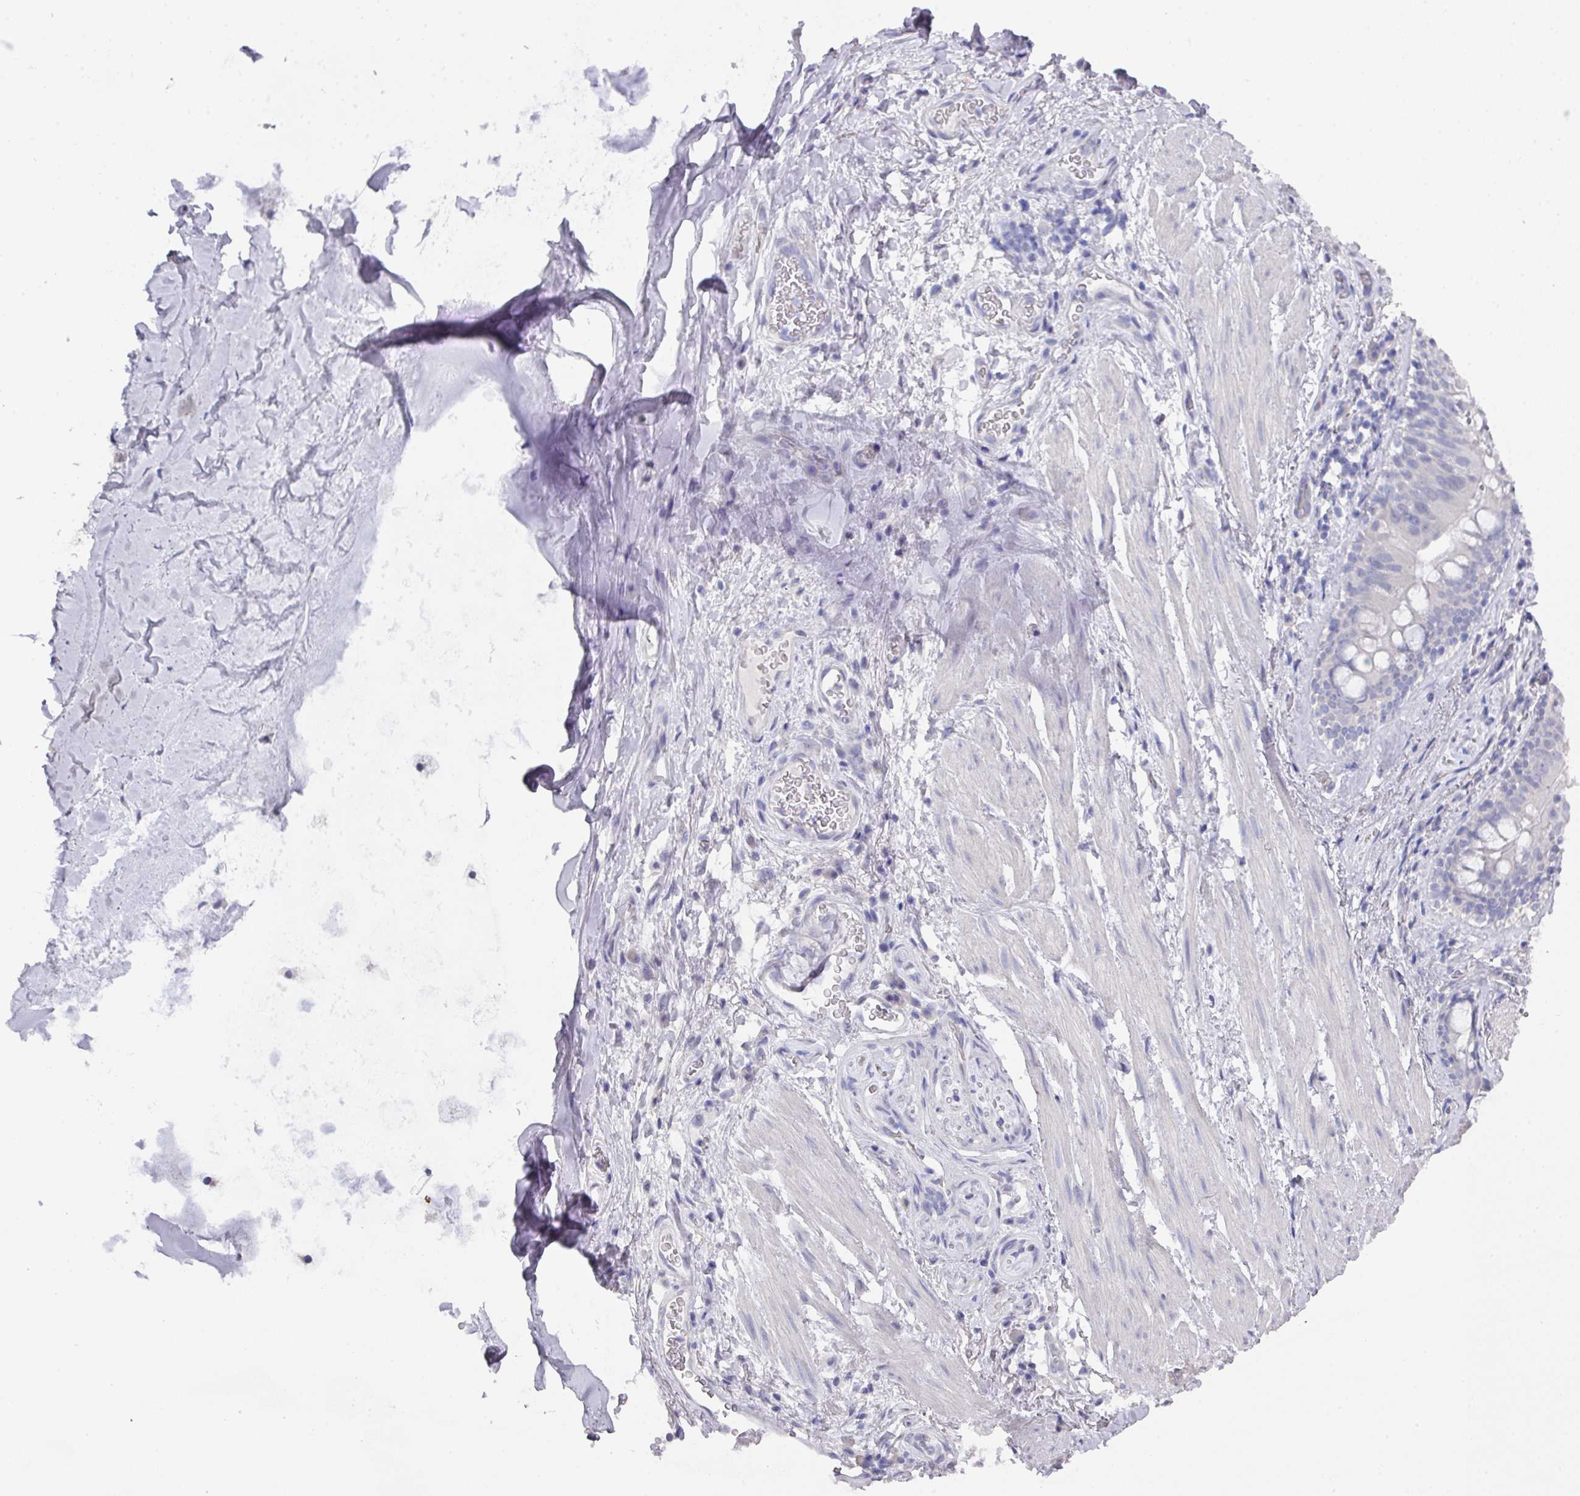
{"staining": {"intensity": "negative", "quantity": "none", "location": "none"}, "tissue": "adipose tissue", "cell_type": "Adipocytes", "image_type": "normal", "snomed": [{"axis": "morphology", "description": "Normal tissue, NOS"}, {"axis": "topography", "description": "Cartilage tissue"}, {"axis": "topography", "description": "Bronchus"}], "caption": "Adipose tissue stained for a protein using immunohistochemistry shows no positivity adipocytes.", "gene": "DAZ1", "patient": {"sex": "male", "age": 58}}